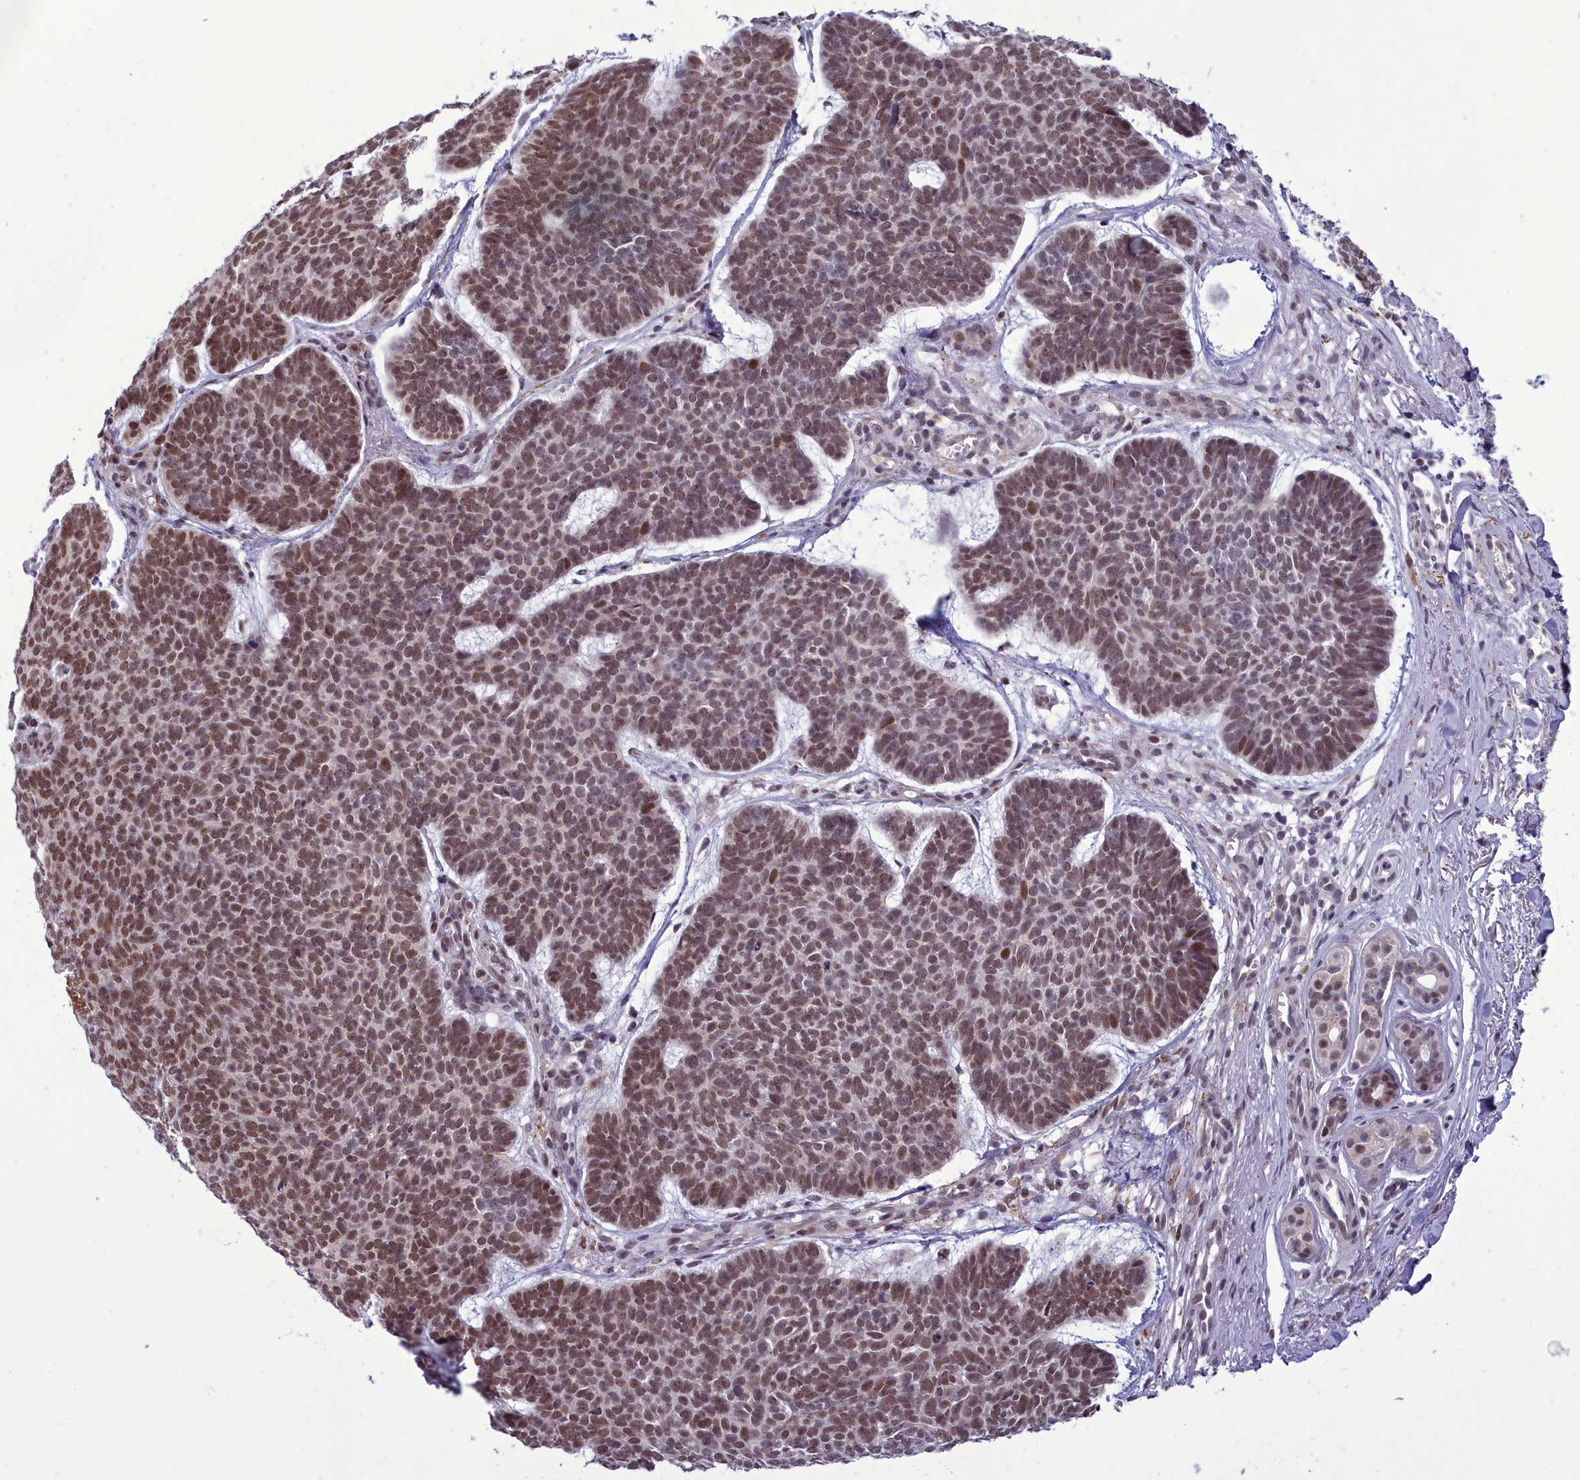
{"staining": {"intensity": "strong", "quantity": ">75%", "location": "nuclear"}, "tissue": "skin cancer", "cell_type": "Tumor cells", "image_type": "cancer", "snomed": [{"axis": "morphology", "description": "Basal cell carcinoma"}, {"axis": "topography", "description": "Skin"}], "caption": "The photomicrograph demonstrates staining of skin basal cell carcinoma, revealing strong nuclear protein positivity (brown color) within tumor cells. (DAB (3,3'-diaminobenzidine) IHC, brown staining for protein, blue staining for nuclei).", "gene": "CEACAM19", "patient": {"sex": "female", "age": 74}}